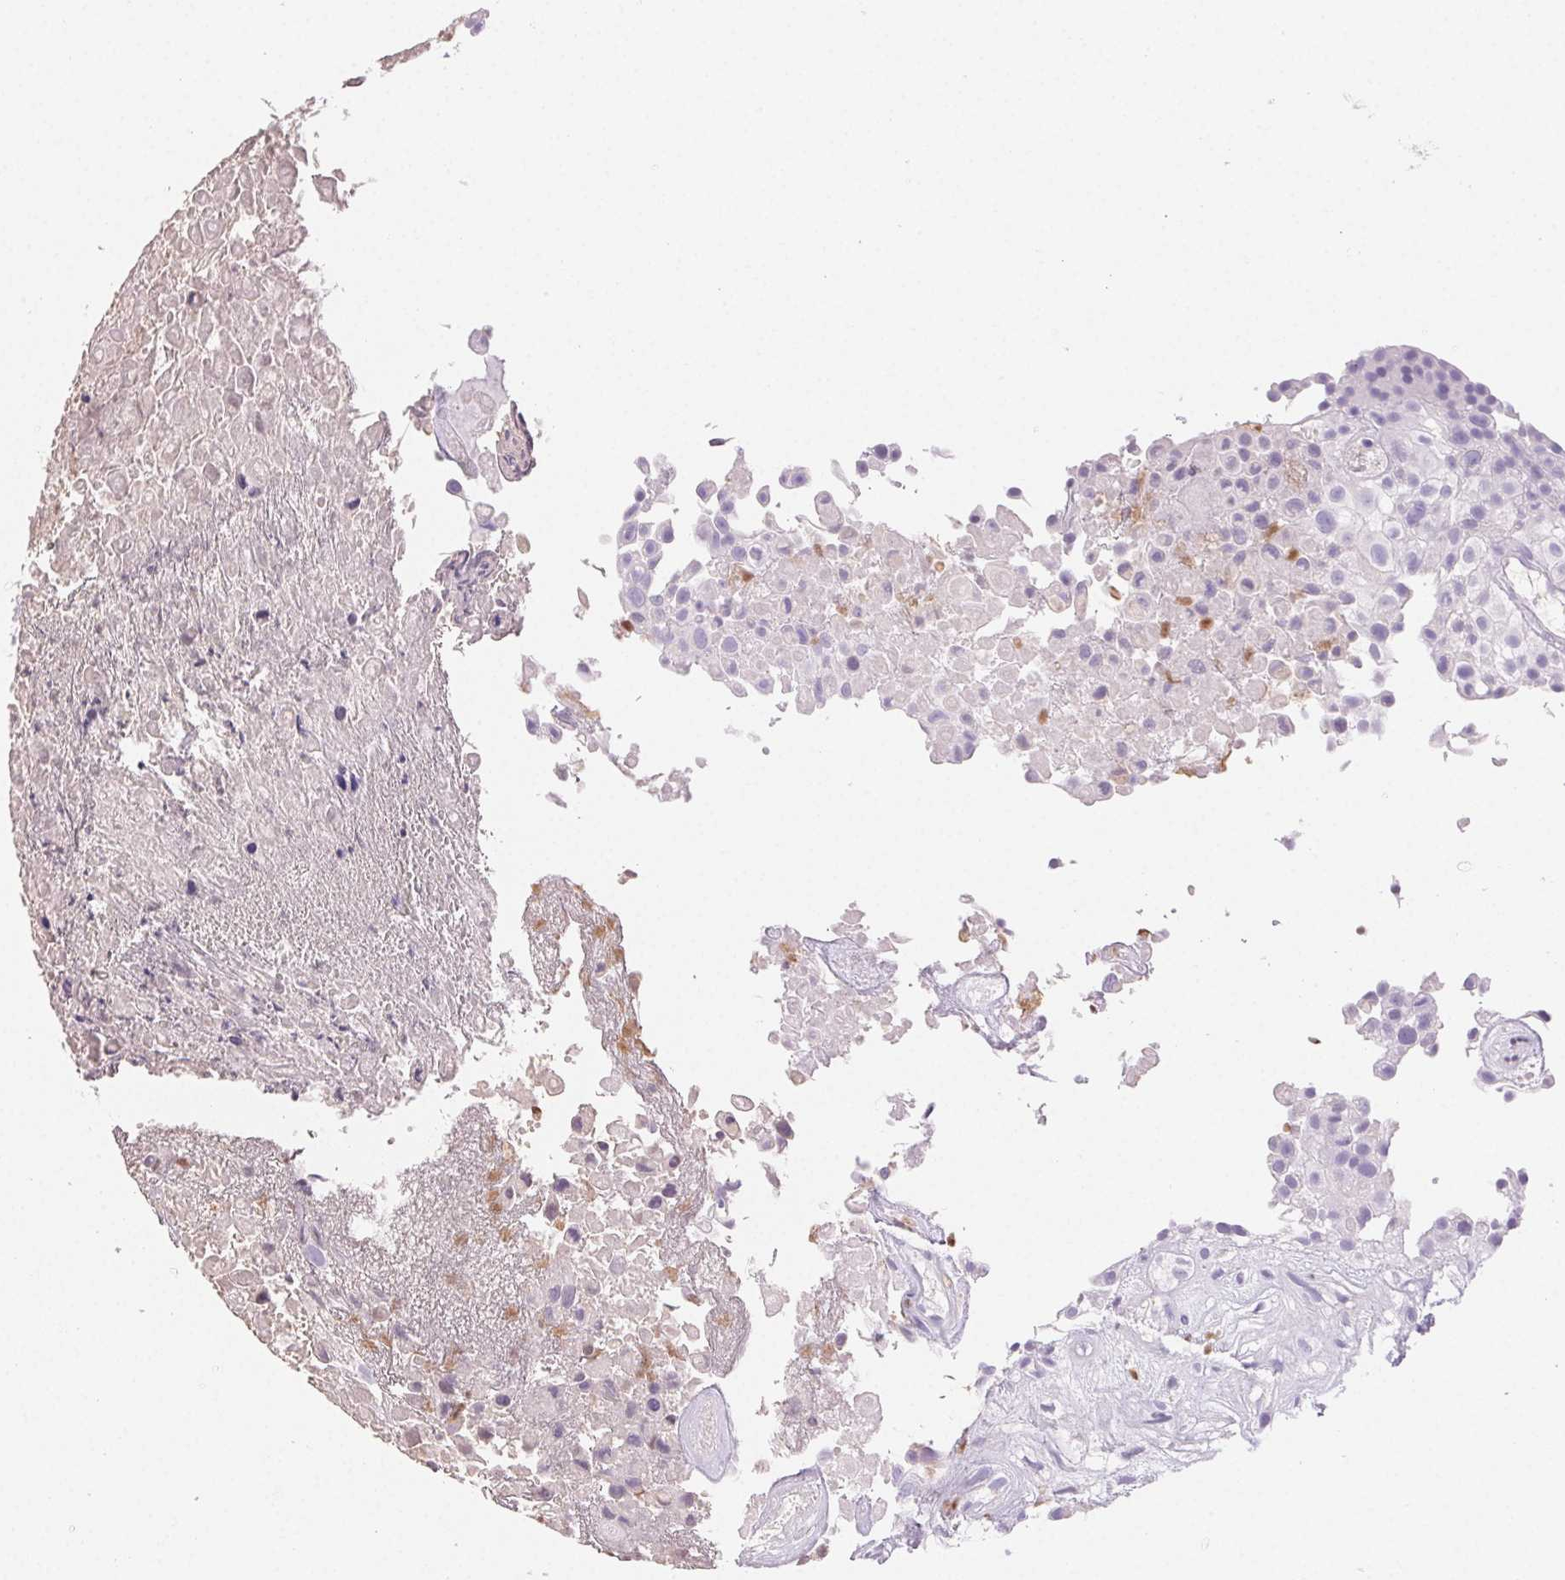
{"staining": {"intensity": "negative", "quantity": "none", "location": "none"}, "tissue": "urothelial cancer", "cell_type": "Tumor cells", "image_type": "cancer", "snomed": [{"axis": "morphology", "description": "Urothelial carcinoma, High grade"}, {"axis": "topography", "description": "Urinary bladder"}], "caption": "Immunohistochemistry of urothelial cancer shows no positivity in tumor cells.", "gene": "PADI4", "patient": {"sex": "male", "age": 56}}